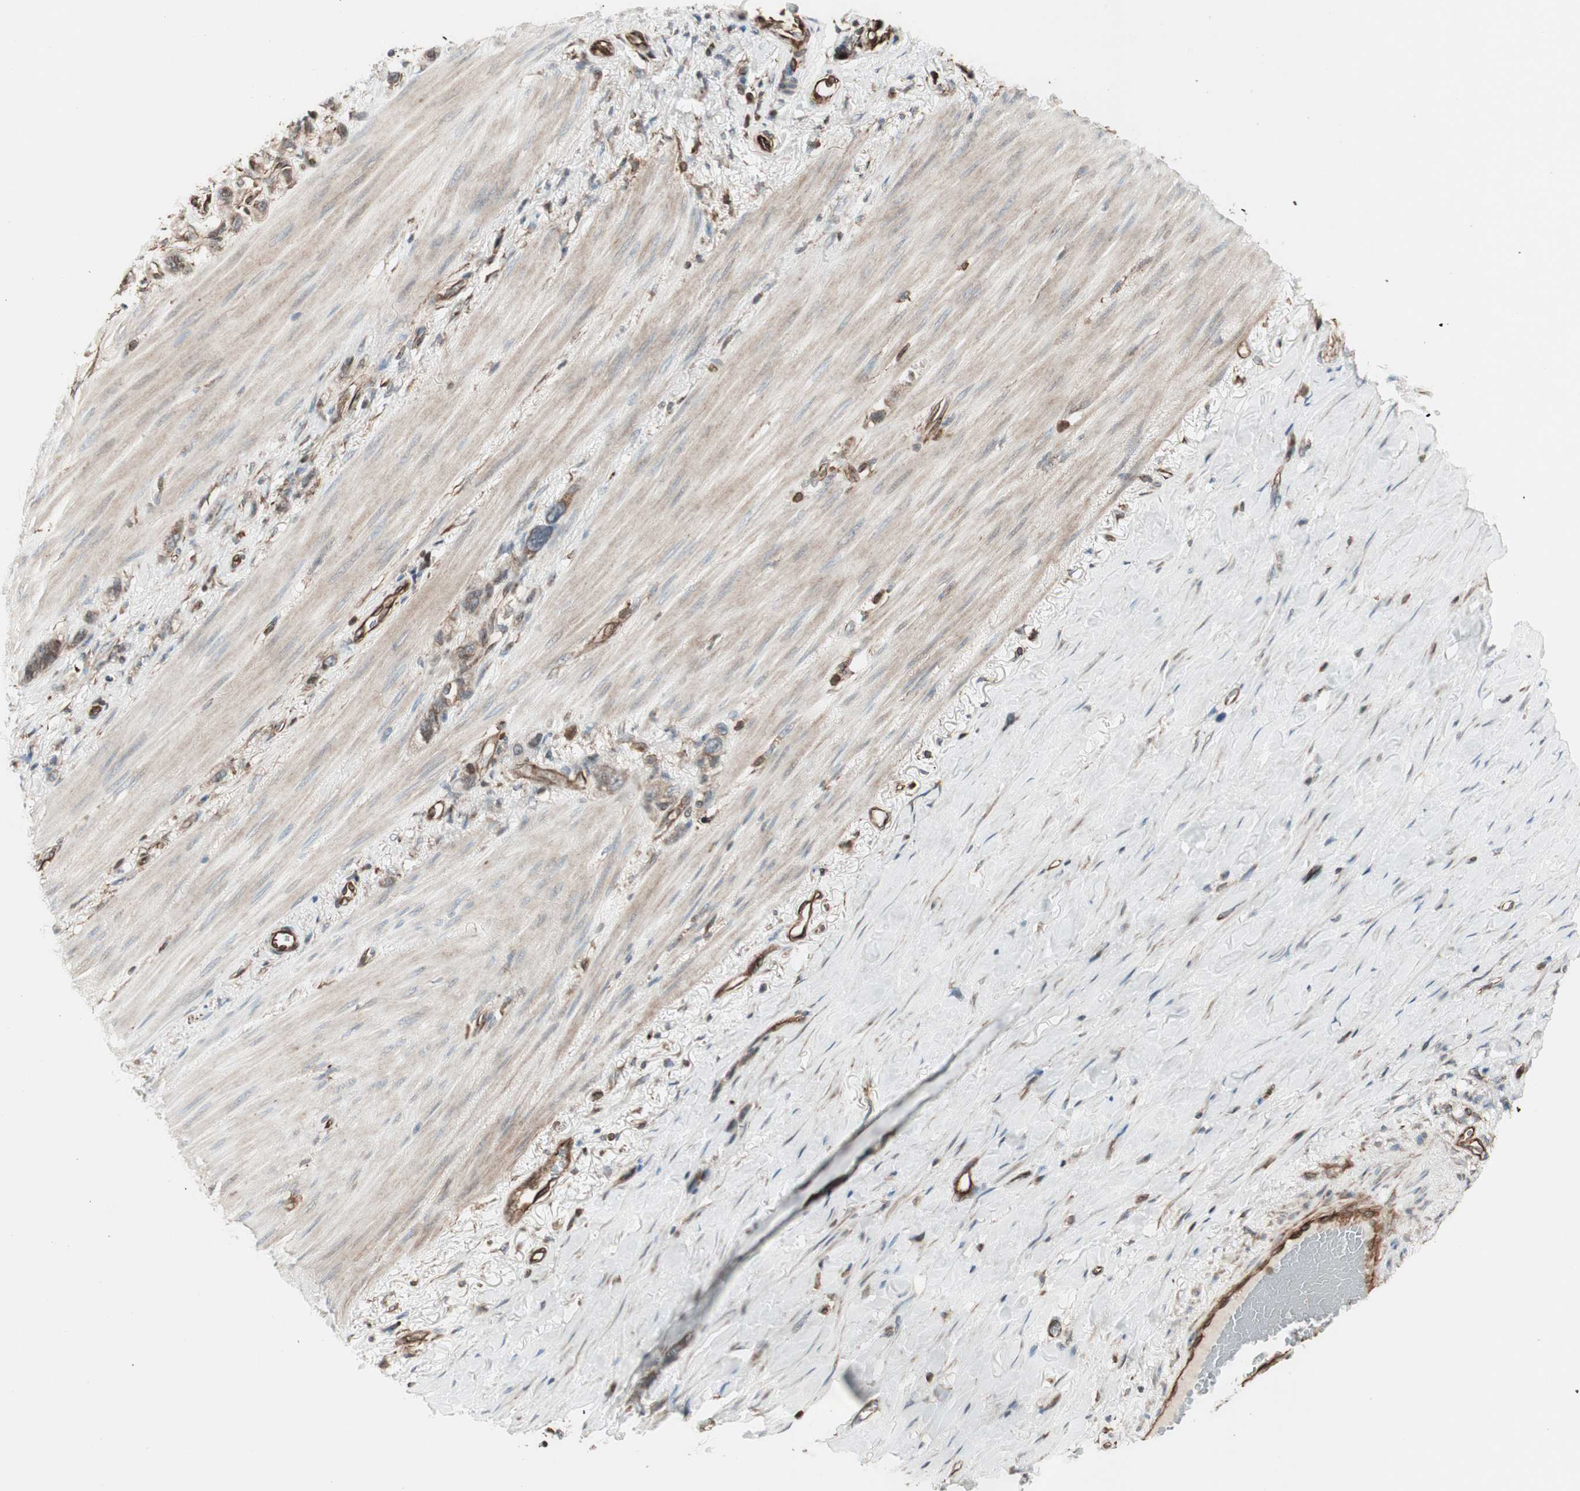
{"staining": {"intensity": "weak", "quantity": ">75%", "location": "cytoplasmic/membranous"}, "tissue": "stomach cancer", "cell_type": "Tumor cells", "image_type": "cancer", "snomed": [{"axis": "morphology", "description": "Normal tissue, NOS"}, {"axis": "morphology", "description": "Adenocarcinoma, NOS"}, {"axis": "morphology", "description": "Adenocarcinoma, High grade"}, {"axis": "topography", "description": "Stomach, upper"}, {"axis": "topography", "description": "Stomach"}], "caption": "IHC of human high-grade adenocarcinoma (stomach) exhibits low levels of weak cytoplasmic/membranous staining in about >75% of tumor cells.", "gene": "MAD2L2", "patient": {"sex": "female", "age": 65}}